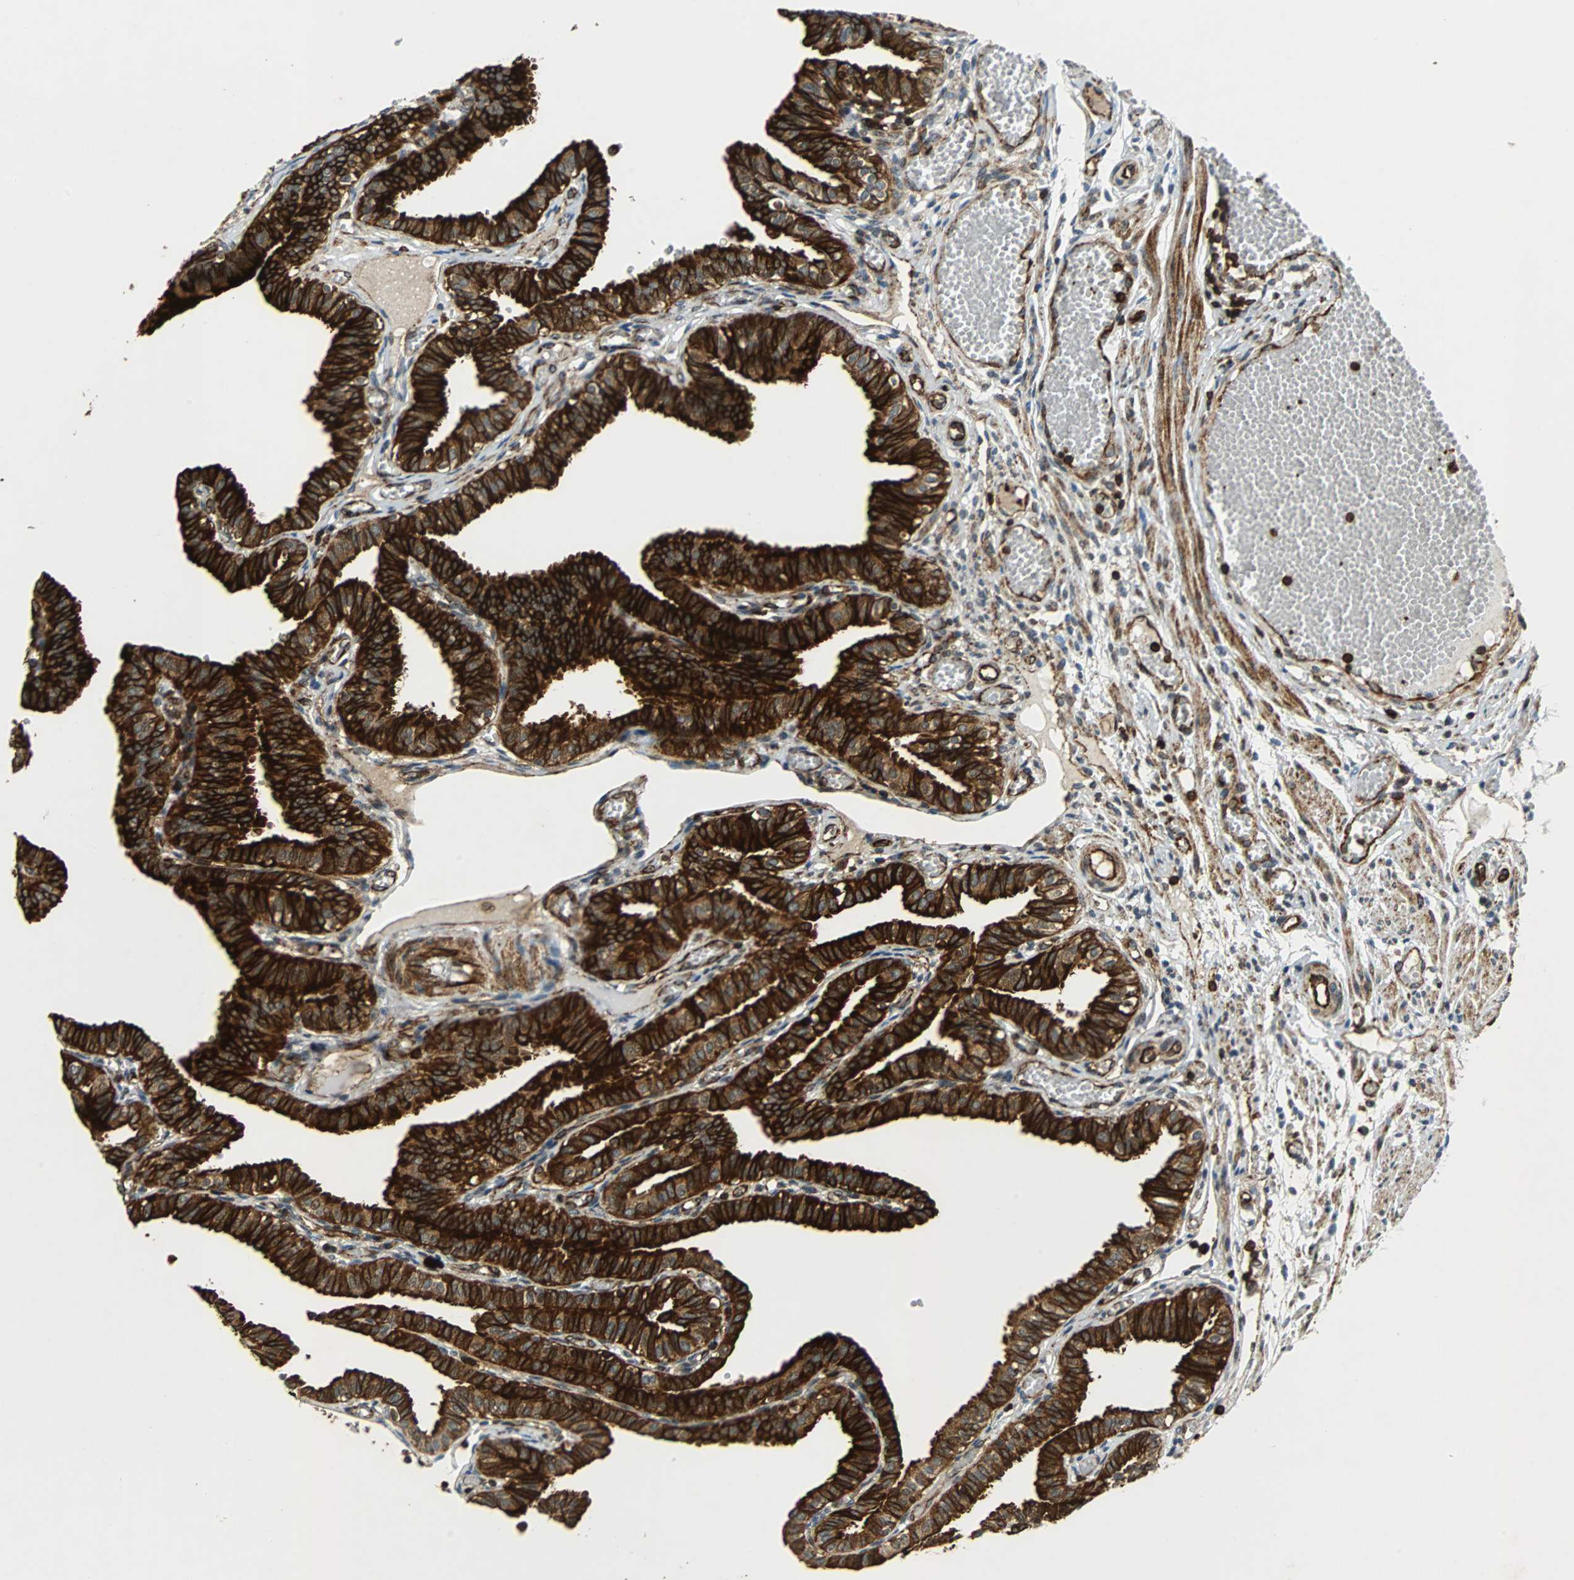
{"staining": {"intensity": "strong", "quantity": ">75%", "location": "cytoplasmic/membranous"}, "tissue": "fallopian tube", "cell_type": "Glandular cells", "image_type": "normal", "snomed": [{"axis": "morphology", "description": "Normal tissue, NOS"}, {"axis": "topography", "description": "Fallopian tube"}], "caption": "High-power microscopy captured an IHC micrograph of normal fallopian tube, revealing strong cytoplasmic/membranous staining in approximately >75% of glandular cells.", "gene": "TUBA4A", "patient": {"sex": "female", "age": 29}}